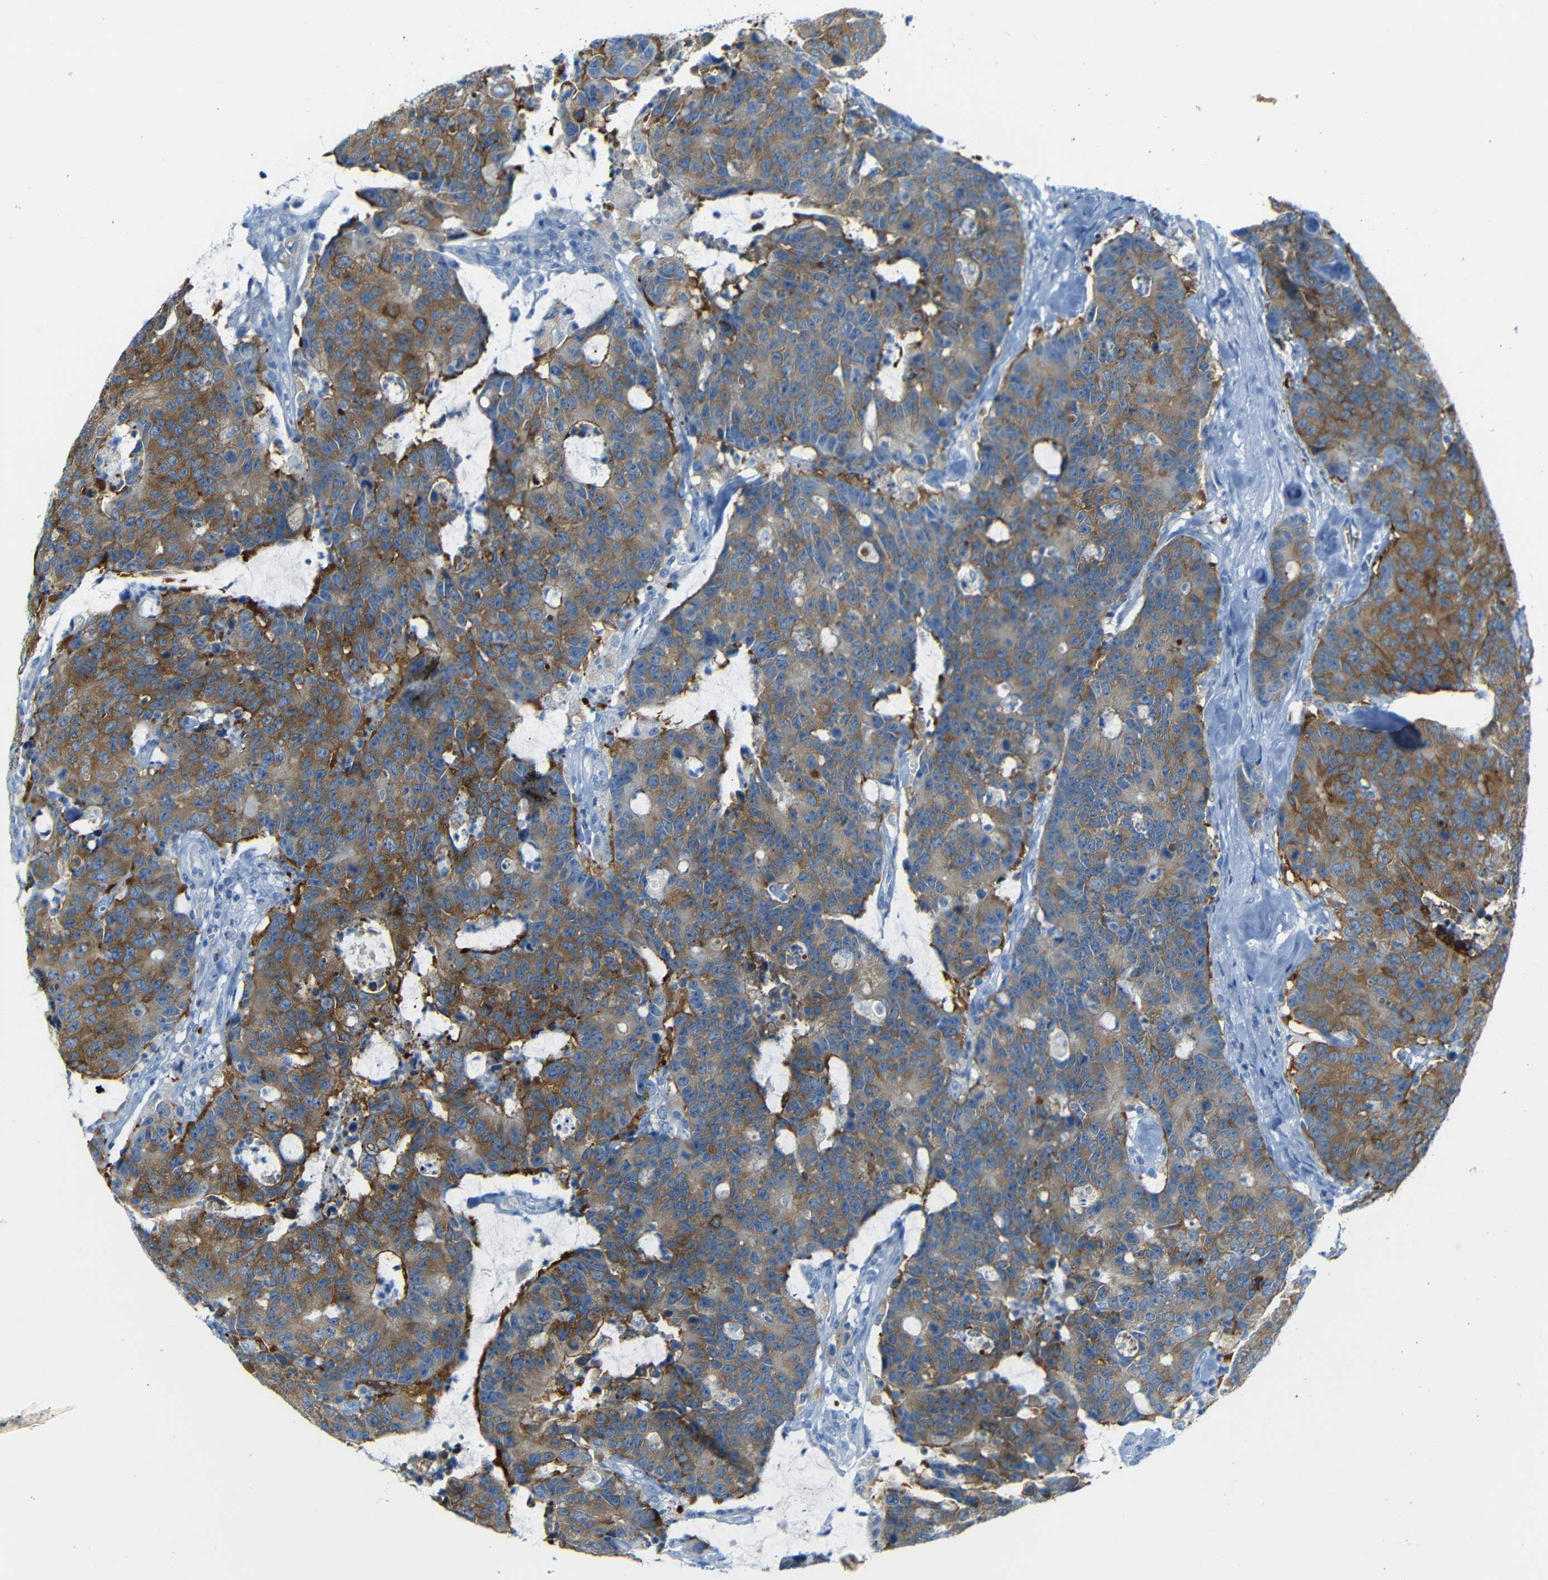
{"staining": {"intensity": "moderate", "quantity": ">75%", "location": "cytoplasmic/membranous"}, "tissue": "colorectal cancer", "cell_type": "Tumor cells", "image_type": "cancer", "snomed": [{"axis": "morphology", "description": "Adenocarcinoma, NOS"}, {"axis": "topography", "description": "Colon"}], "caption": "A micrograph of colorectal cancer stained for a protein demonstrates moderate cytoplasmic/membranous brown staining in tumor cells.", "gene": "FCRL1", "patient": {"sex": "female", "age": 86}}